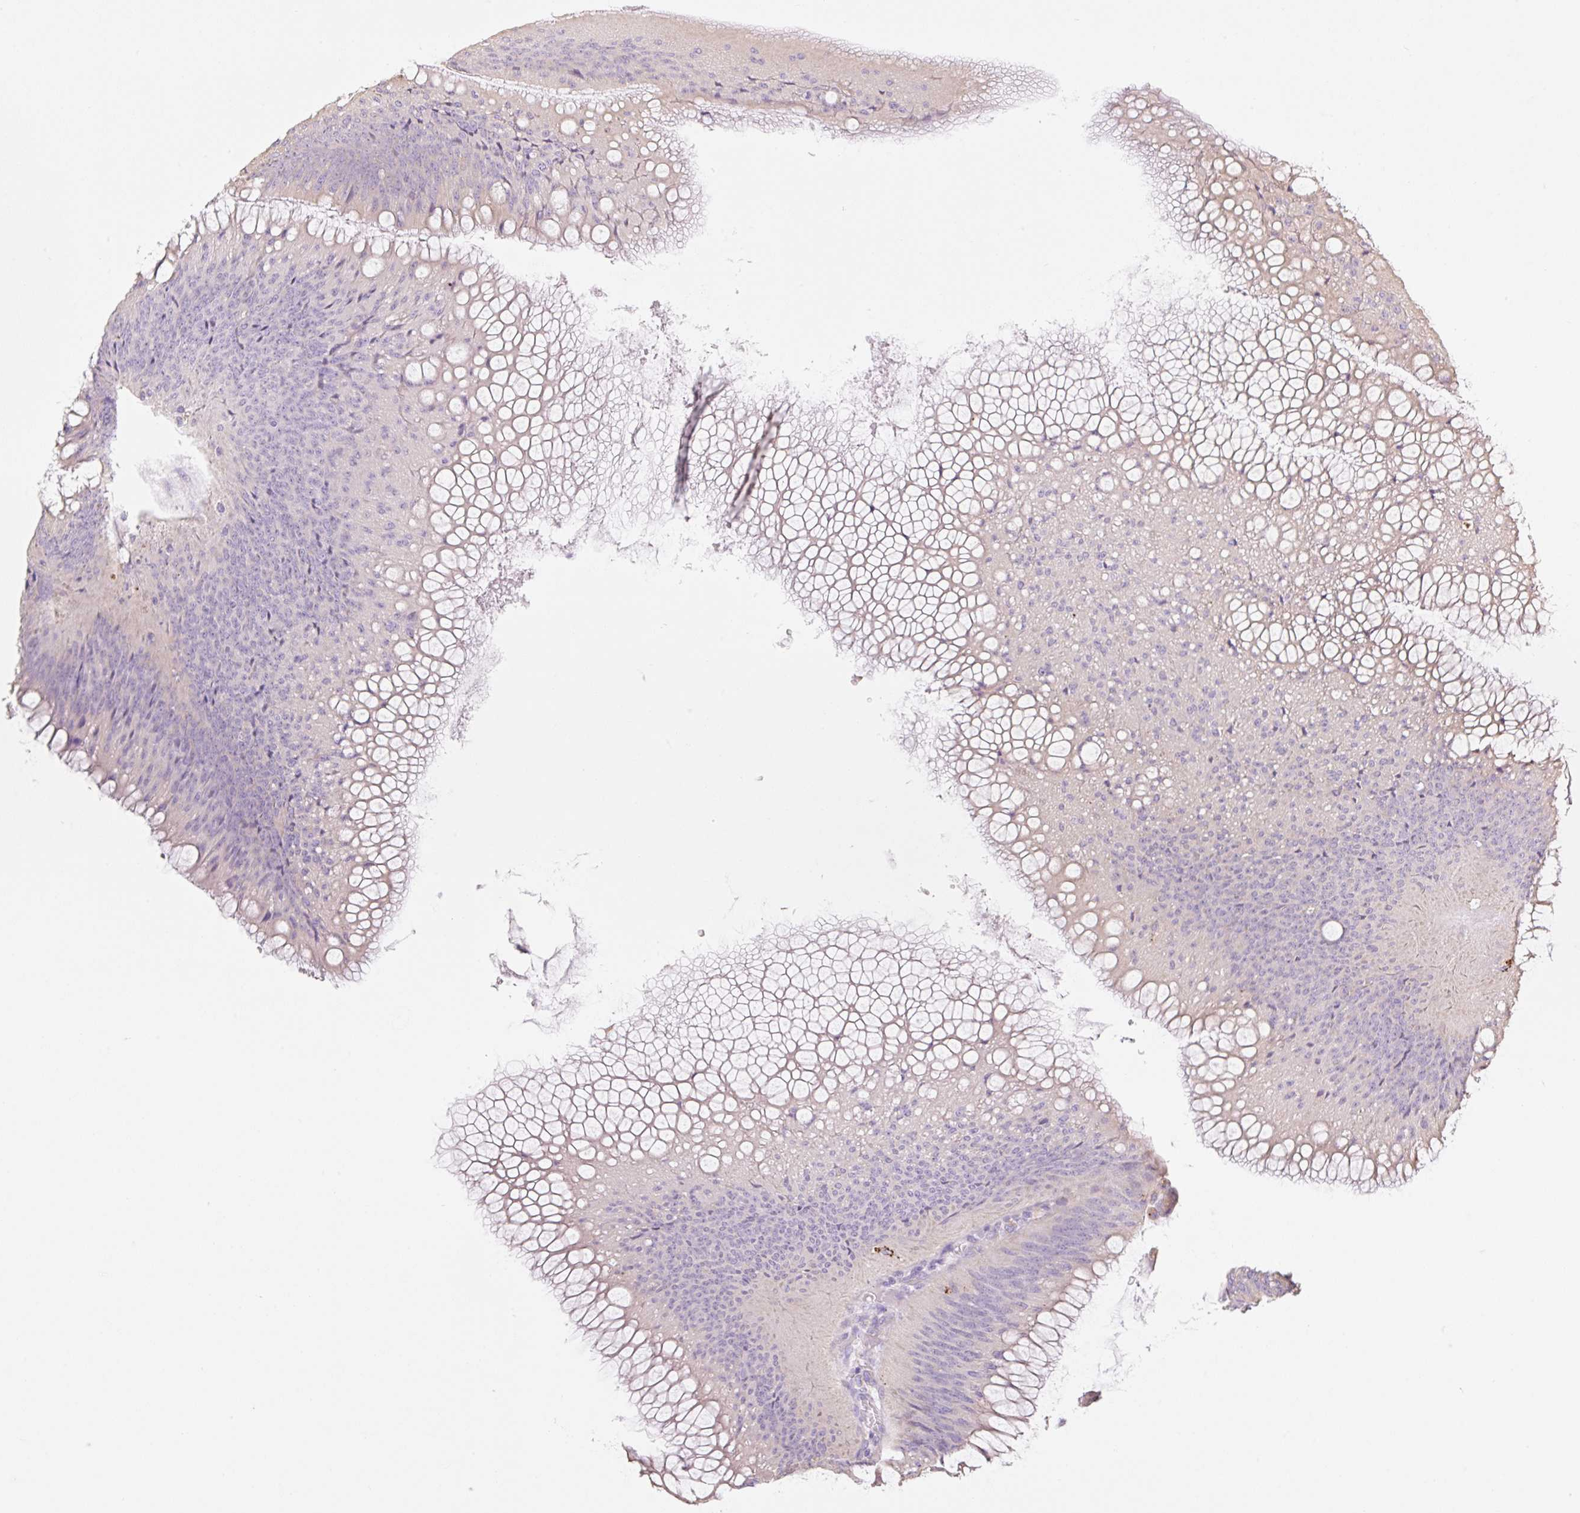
{"staining": {"intensity": "moderate", "quantity": "<25%", "location": "cytoplasmic/membranous"}, "tissue": "colorectal cancer", "cell_type": "Tumor cells", "image_type": "cancer", "snomed": [{"axis": "morphology", "description": "Adenocarcinoma, NOS"}, {"axis": "topography", "description": "Rectum"}], "caption": "IHC (DAB) staining of colorectal cancer shows moderate cytoplasmic/membranous protein staining in approximately <25% of tumor cells.", "gene": "CLEC3A", "patient": {"sex": "female", "age": 72}}